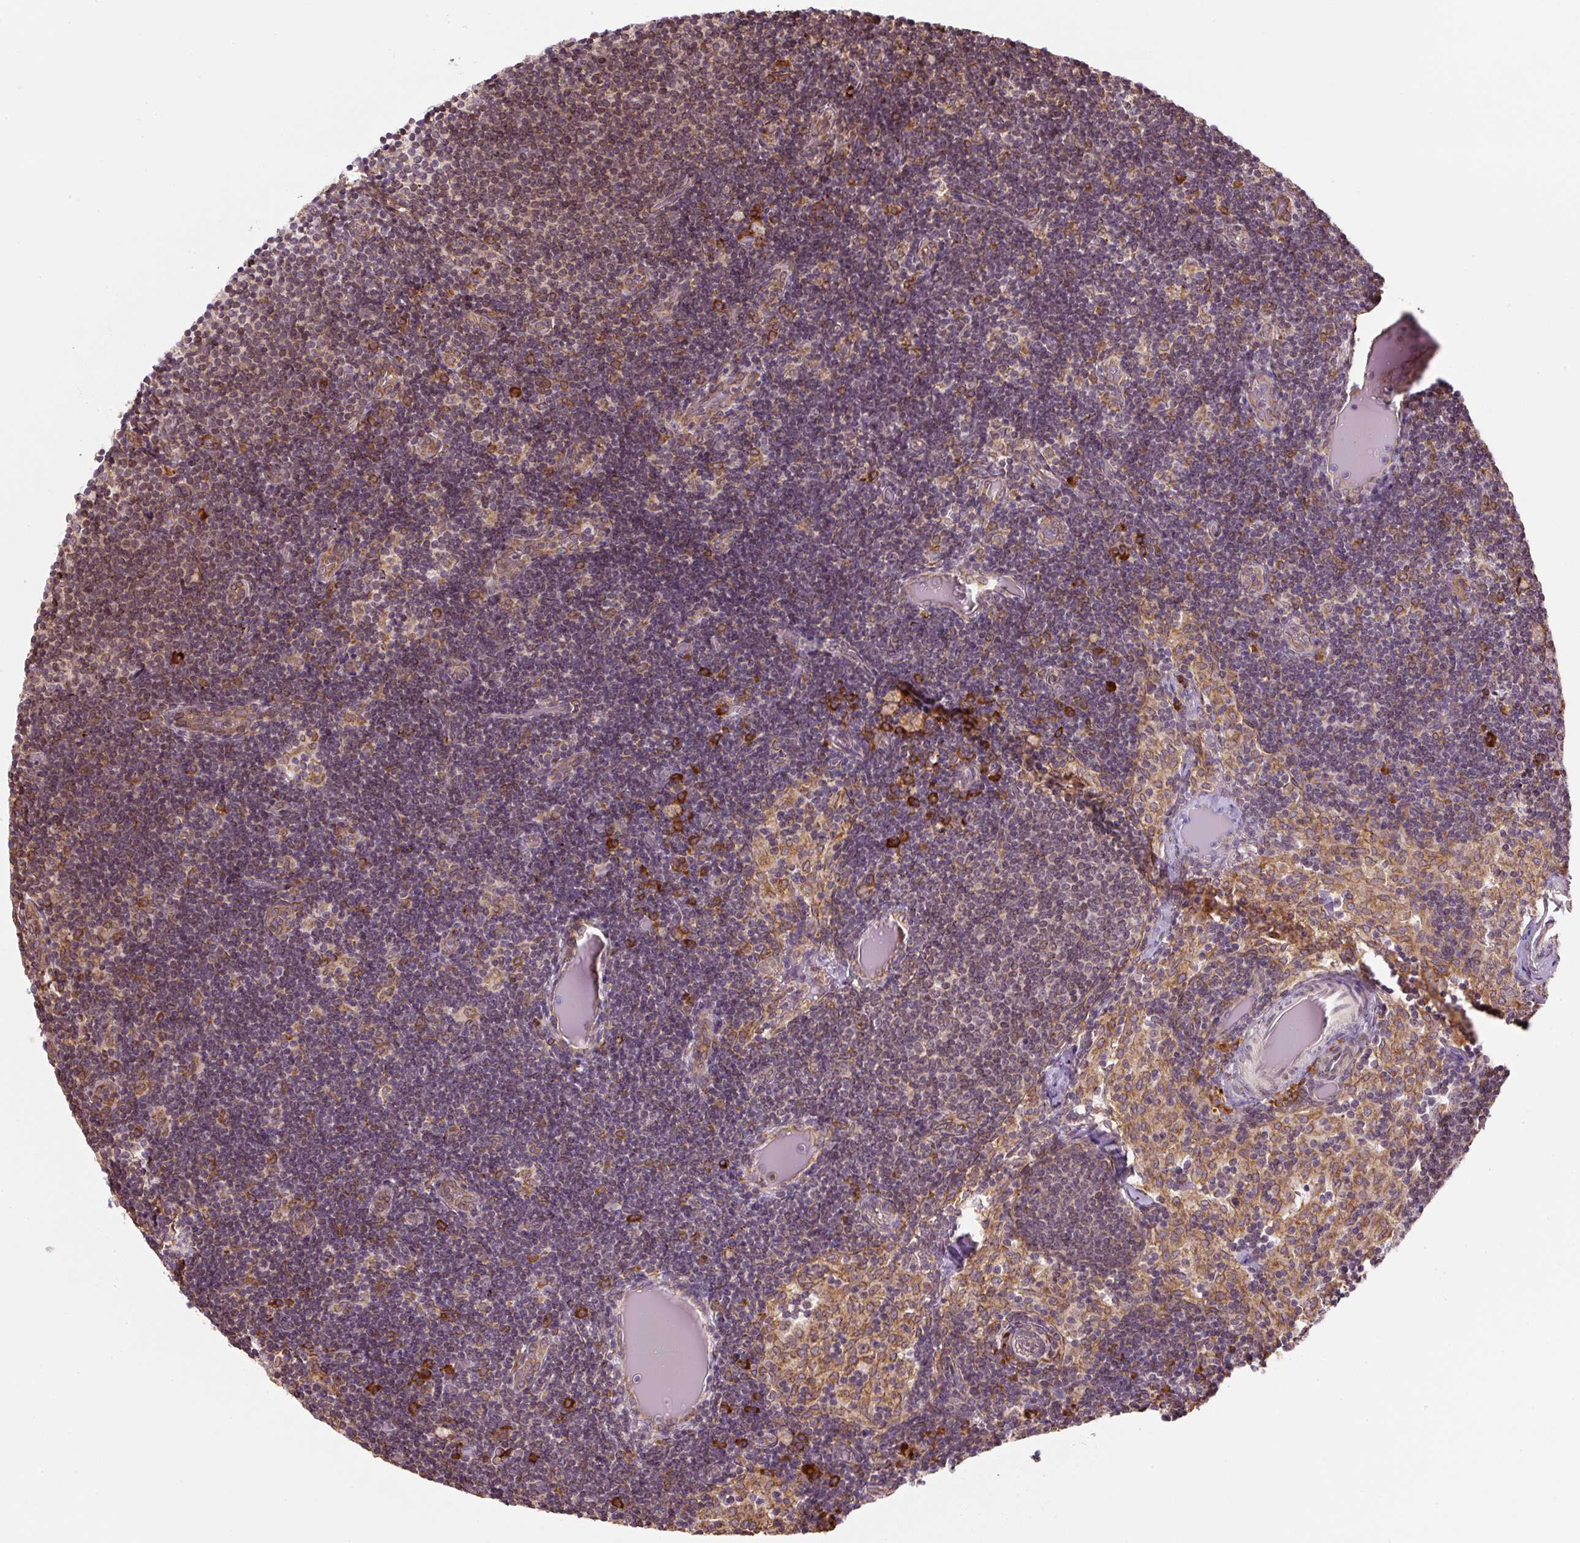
{"staining": {"intensity": "strong", "quantity": "<25%", "location": "cytoplasmic/membranous"}, "tissue": "lymph node", "cell_type": "Germinal center cells", "image_type": "normal", "snomed": [{"axis": "morphology", "description": "Normal tissue, NOS"}, {"axis": "topography", "description": "Lymph node"}], "caption": "Brown immunohistochemical staining in unremarkable human lymph node displays strong cytoplasmic/membranous expression in approximately <25% of germinal center cells. The staining is performed using DAB brown chromogen to label protein expression. The nuclei are counter-stained blue using hematoxylin.", "gene": "PRKCSH", "patient": {"sex": "female", "age": 31}}